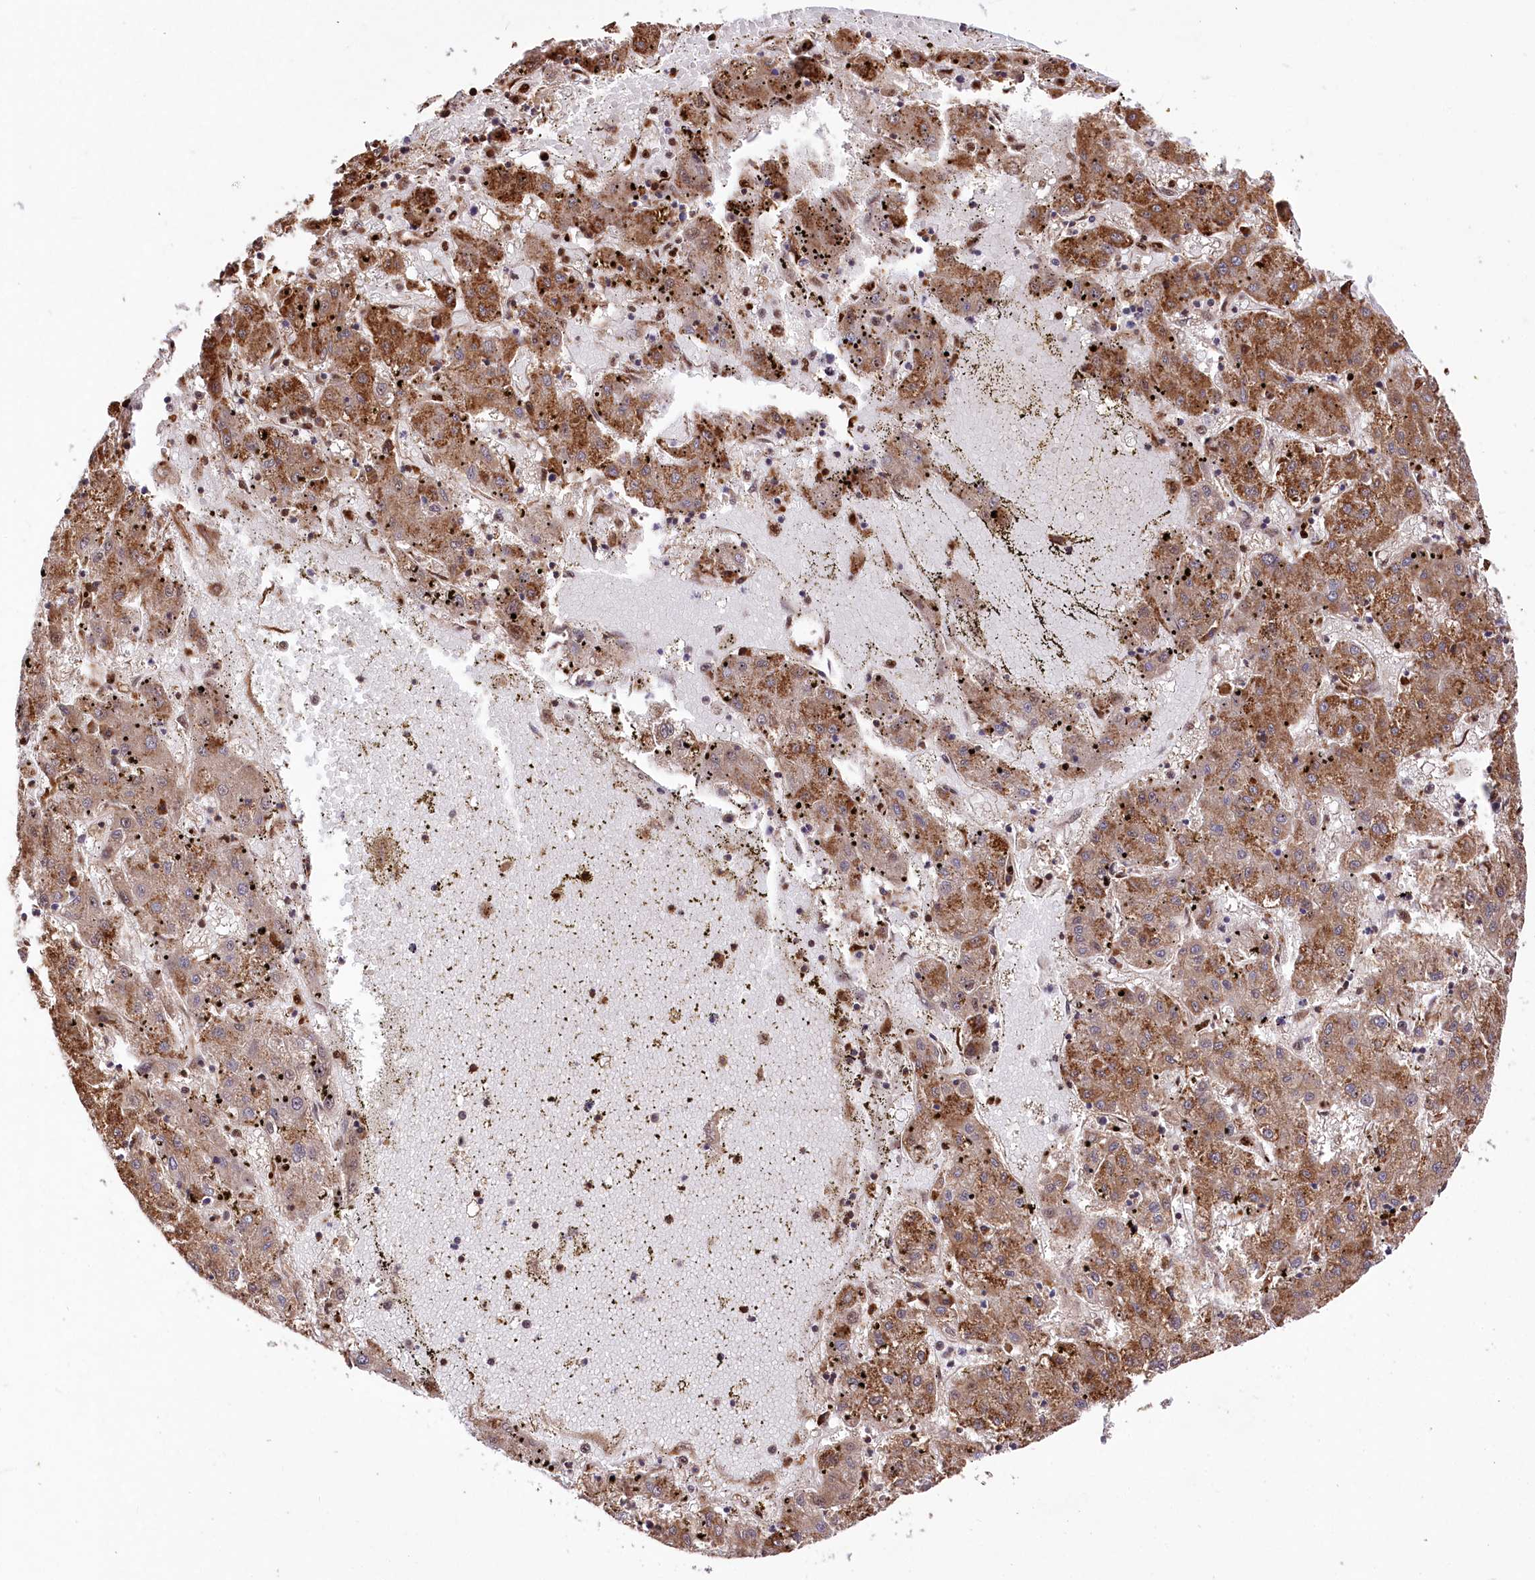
{"staining": {"intensity": "moderate", "quantity": ">75%", "location": "cytoplasmic/membranous"}, "tissue": "liver cancer", "cell_type": "Tumor cells", "image_type": "cancer", "snomed": [{"axis": "morphology", "description": "Carcinoma, Hepatocellular, NOS"}, {"axis": "topography", "description": "Liver"}], "caption": "About >75% of tumor cells in liver cancer reveal moderate cytoplasmic/membranous protein expression as visualized by brown immunohistochemical staining.", "gene": "FIGN", "patient": {"sex": "male", "age": 72}}